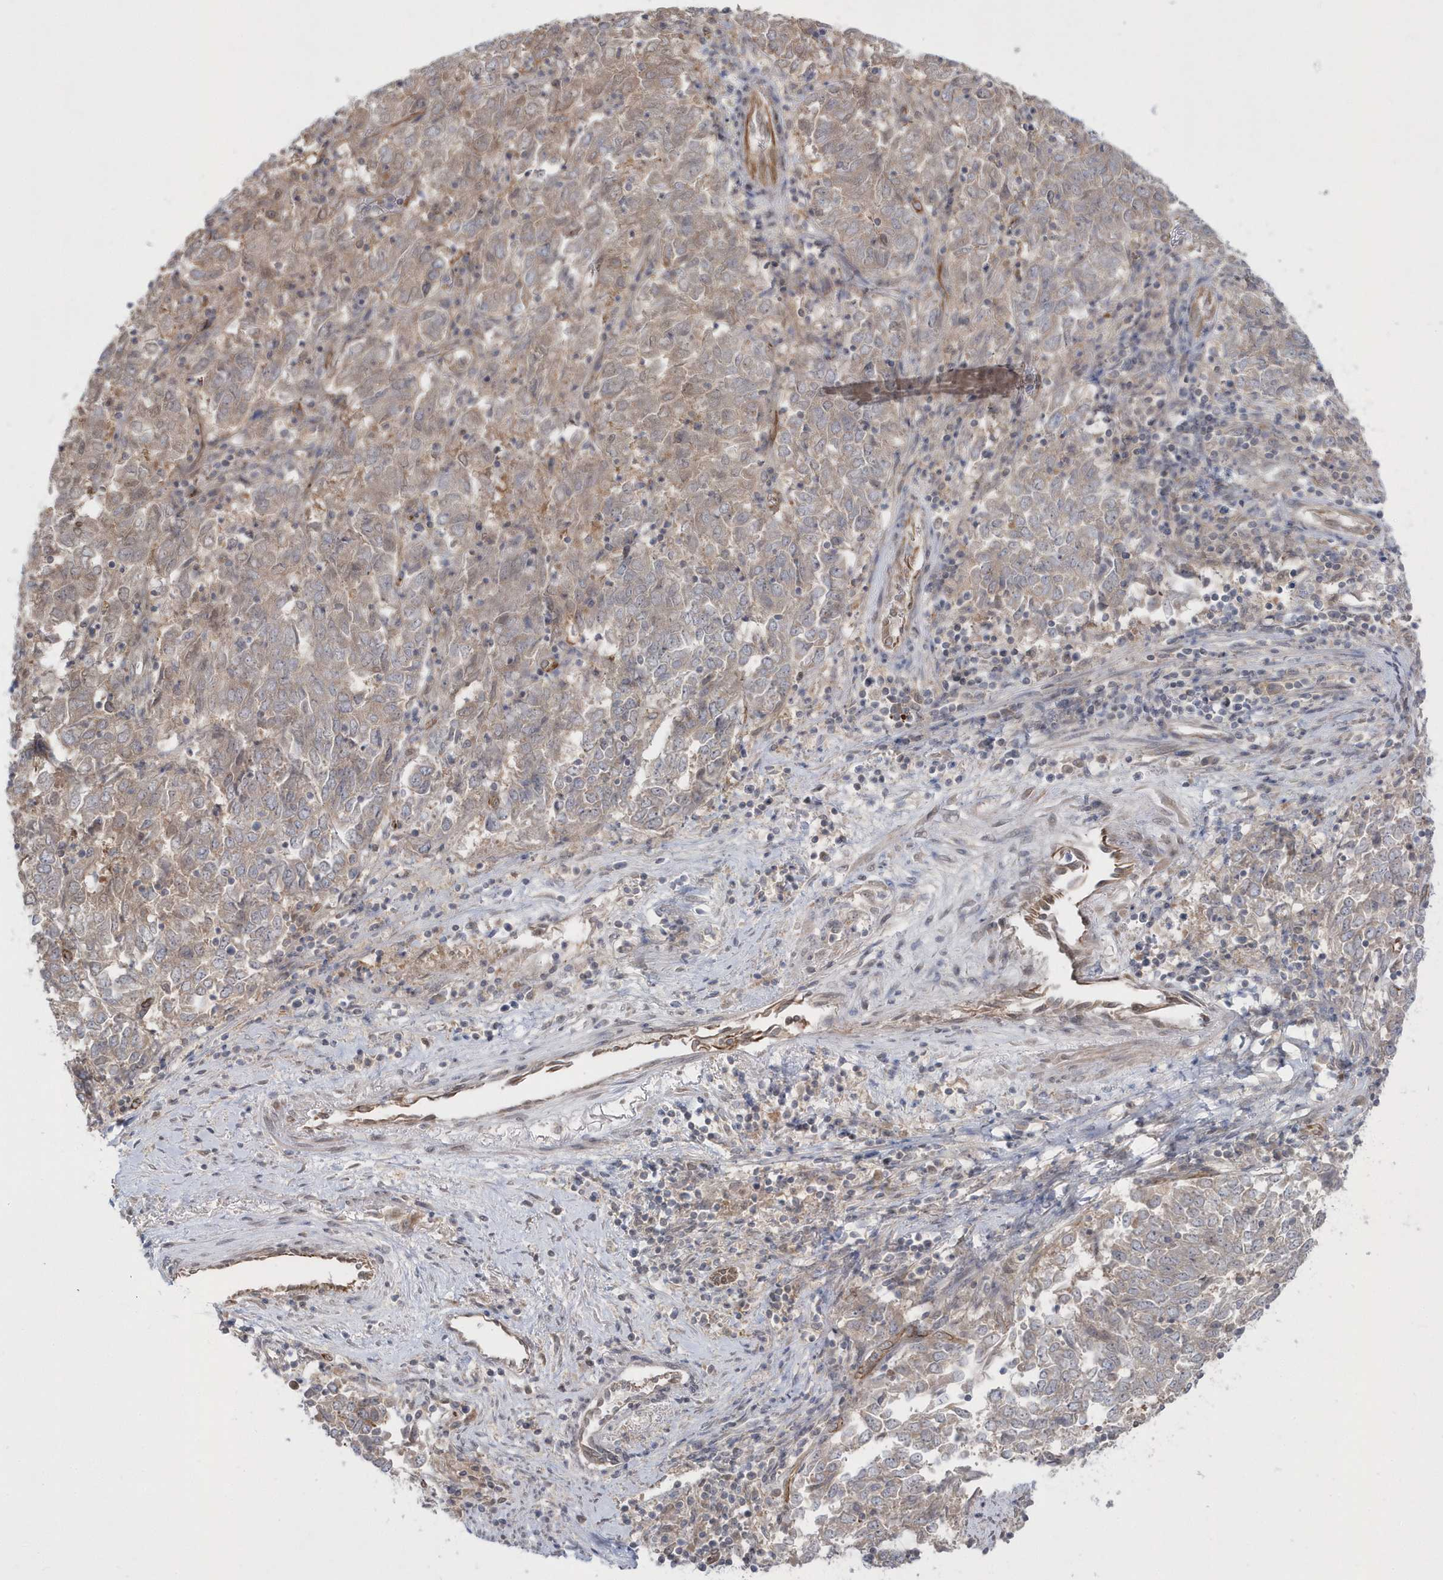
{"staining": {"intensity": "weak", "quantity": ">75%", "location": "cytoplasmic/membranous"}, "tissue": "endometrial cancer", "cell_type": "Tumor cells", "image_type": "cancer", "snomed": [{"axis": "morphology", "description": "Adenocarcinoma, NOS"}, {"axis": "topography", "description": "Endometrium"}], "caption": "The histopathology image demonstrates a brown stain indicating the presence of a protein in the cytoplasmic/membranous of tumor cells in endometrial cancer.", "gene": "DHX57", "patient": {"sex": "female", "age": 80}}